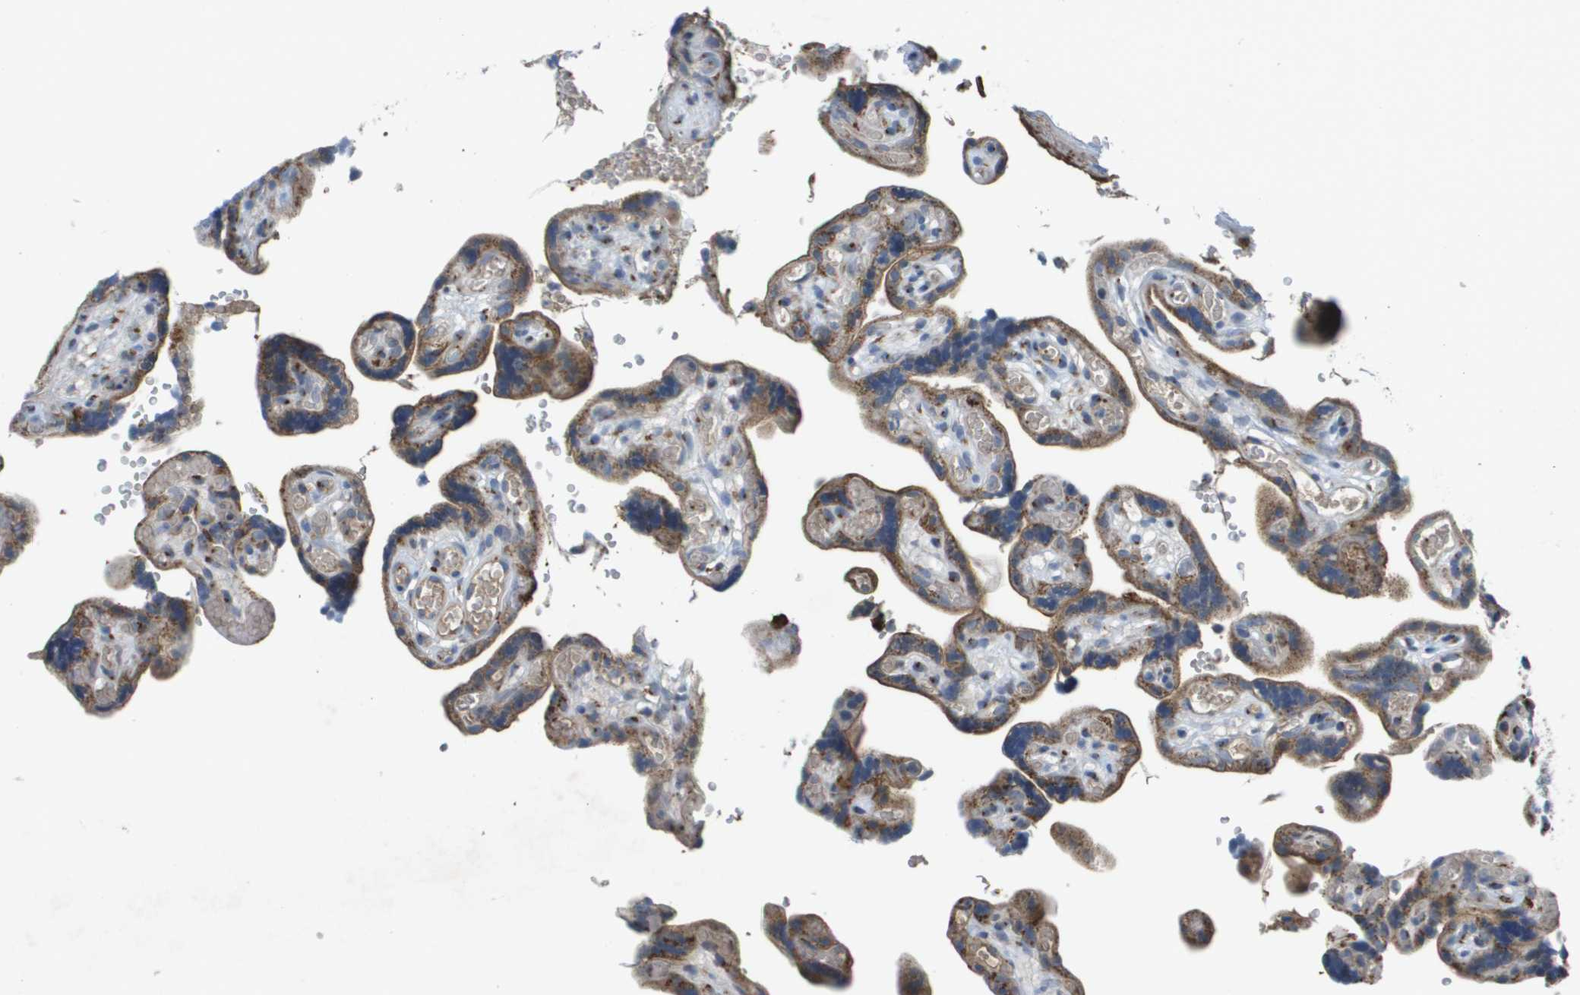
{"staining": {"intensity": "strong", "quantity": ">75%", "location": "cytoplasmic/membranous"}, "tissue": "placenta", "cell_type": "Decidual cells", "image_type": "normal", "snomed": [{"axis": "morphology", "description": "Normal tissue, NOS"}, {"axis": "topography", "description": "Placenta"}], "caption": "Unremarkable placenta displays strong cytoplasmic/membranous positivity in approximately >75% of decidual cells (DAB (3,3'-diaminobenzidine) IHC, brown staining for protein, blue staining for nuclei)..", "gene": "QSOX2", "patient": {"sex": "female", "age": 30}}